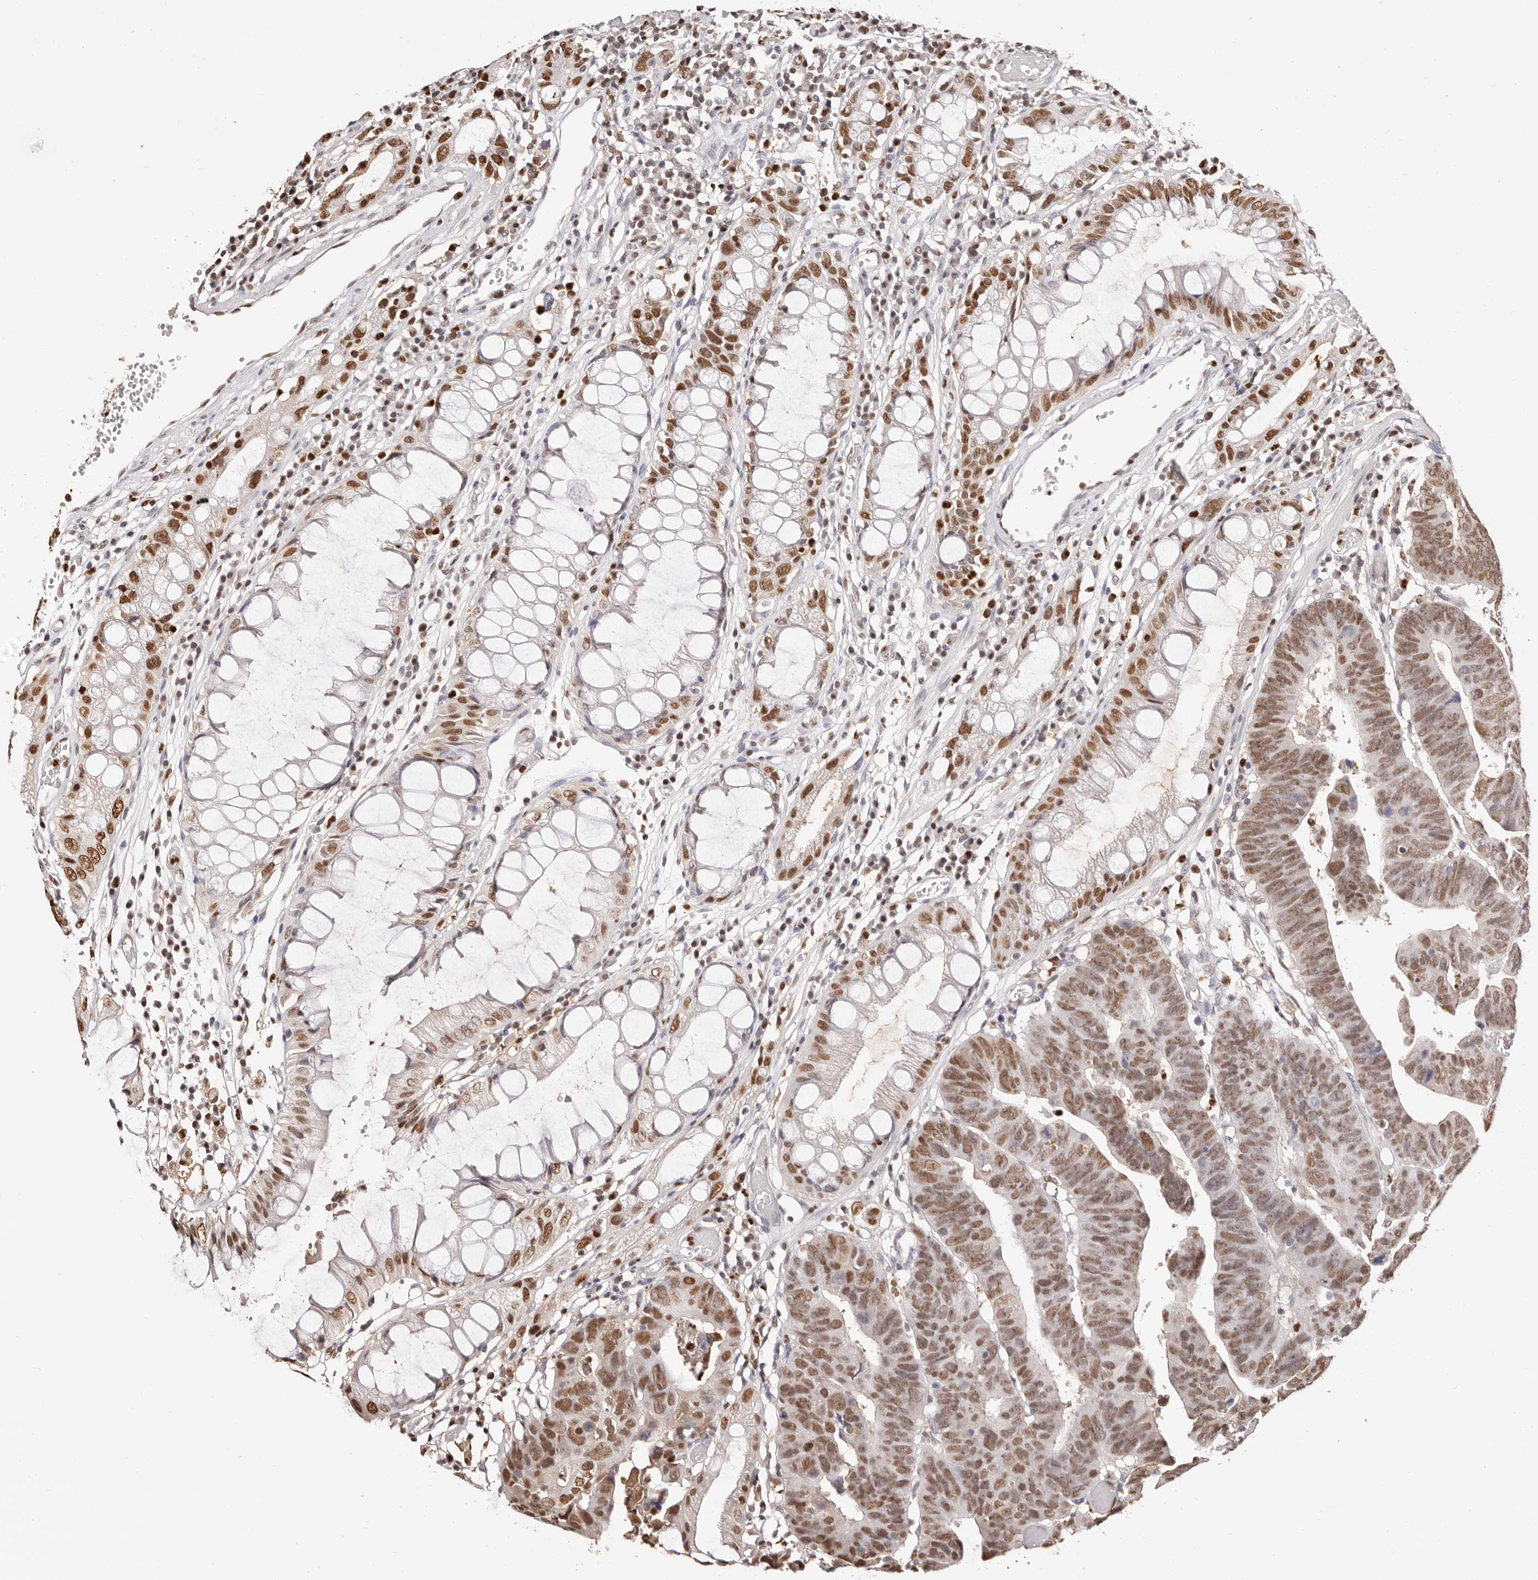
{"staining": {"intensity": "moderate", "quantity": ">75%", "location": "nuclear"}, "tissue": "colorectal cancer", "cell_type": "Tumor cells", "image_type": "cancer", "snomed": [{"axis": "morphology", "description": "Adenocarcinoma, NOS"}, {"axis": "topography", "description": "Rectum"}], "caption": "A photomicrograph of adenocarcinoma (colorectal) stained for a protein displays moderate nuclear brown staining in tumor cells.", "gene": "TKT", "patient": {"sex": "female", "age": 65}}